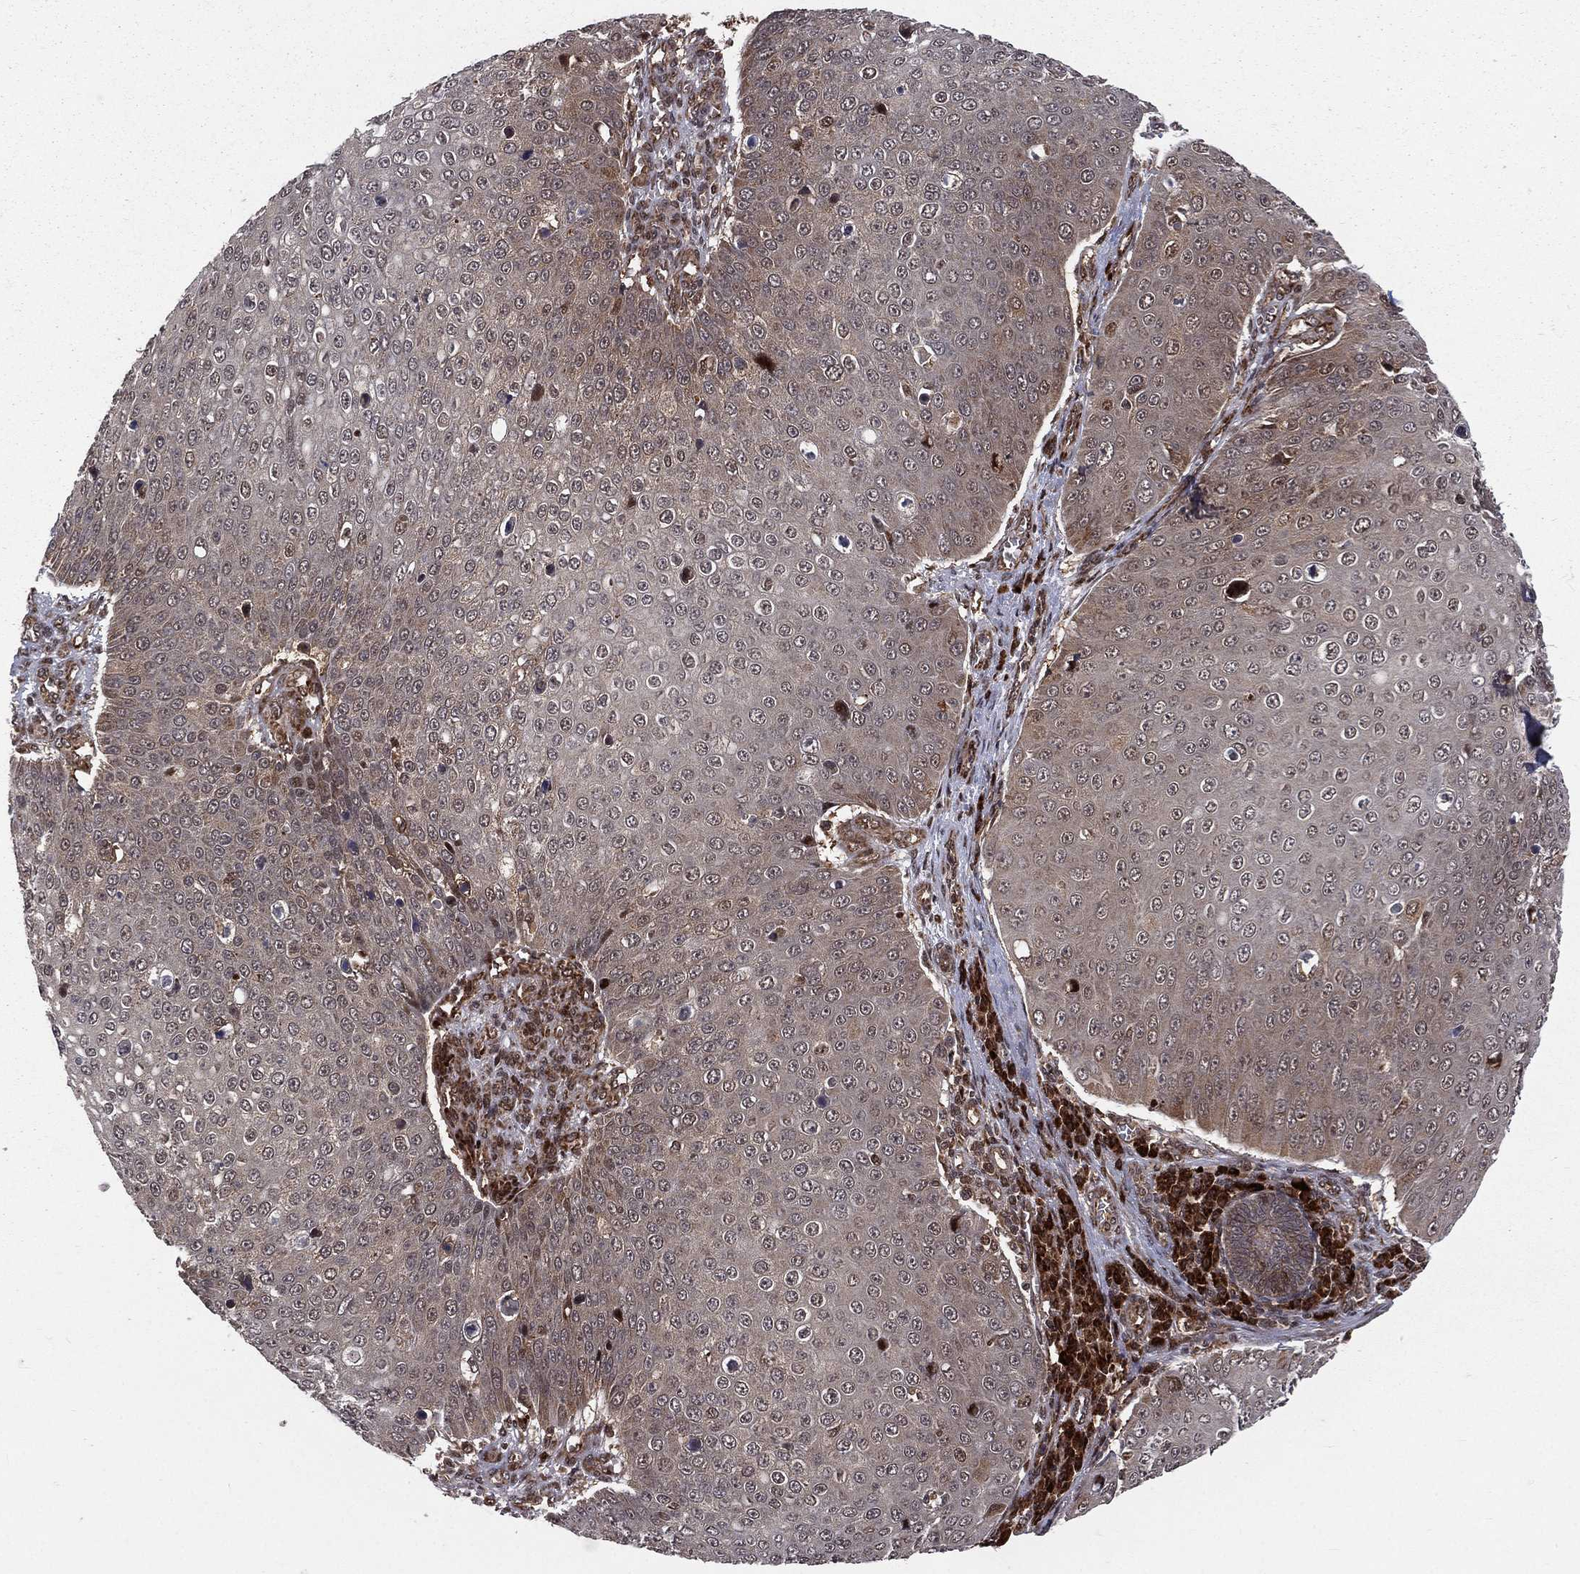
{"staining": {"intensity": "strong", "quantity": "<25%", "location": "cytoplasmic/membranous,nuclear"}, "tissue": "skin cancer", "cell_type": "Tumor cells", "image_type": "cancer", "snomed": [{"axis": "morphology", "description": "Squamous cell carcinoma, NOS"}, {"axis": "topography", "description": "Skin"}], "caption": "Immunohistochemistry of human skin squamous cell carcinoma exhibits medium levels of strong cytoplasmic/membranous and nuclear staining in approximately <25% of tumor cells. (brown staining indicates protein expression, while blue staining denotes nuclei).", "gene": "MDM2", "patient": {"sex": "male", "age": 71}}